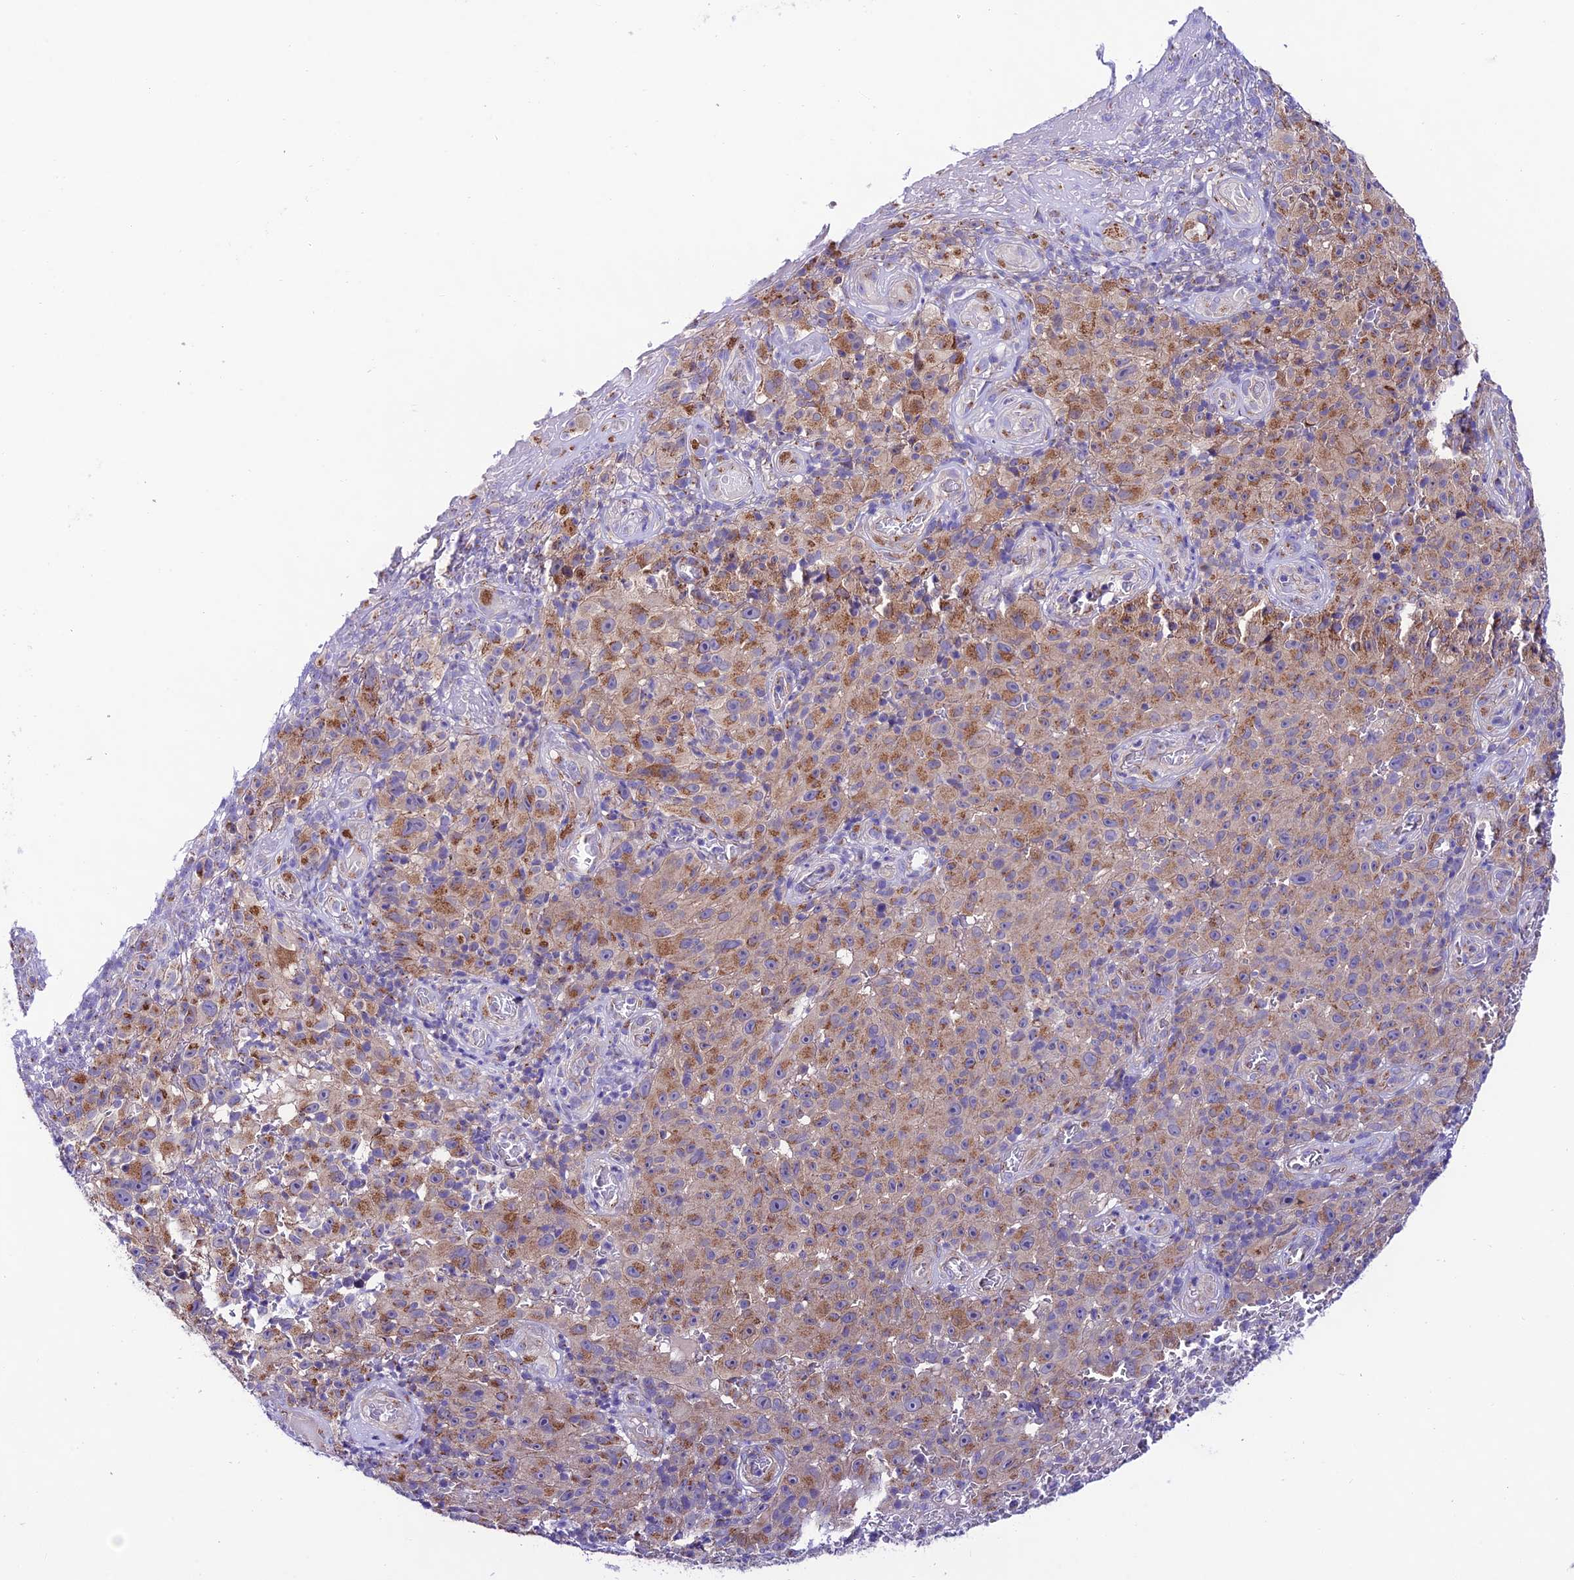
{"staining": {"intensity": "moderate", "quantity": ">75%", "location": "cytoplasmic/membranous"}, "tissue": "melanoma", "cell_type": "Tumor cells", "image_type": "cancer", "snomed": [{"axis": "morphology", "description": "Malignant melanoma, NOS"}, {"axis": "topography", "description": "Skin"}], "caption": "Malignant melanoma was stained to show a protein in brown. There is medium levels of moderate cytoplasmic/membranous positivity in approximately >75% of tumor cells.", "gene": "LACTB2", "patient": {"sex": "female", "age": 82}}